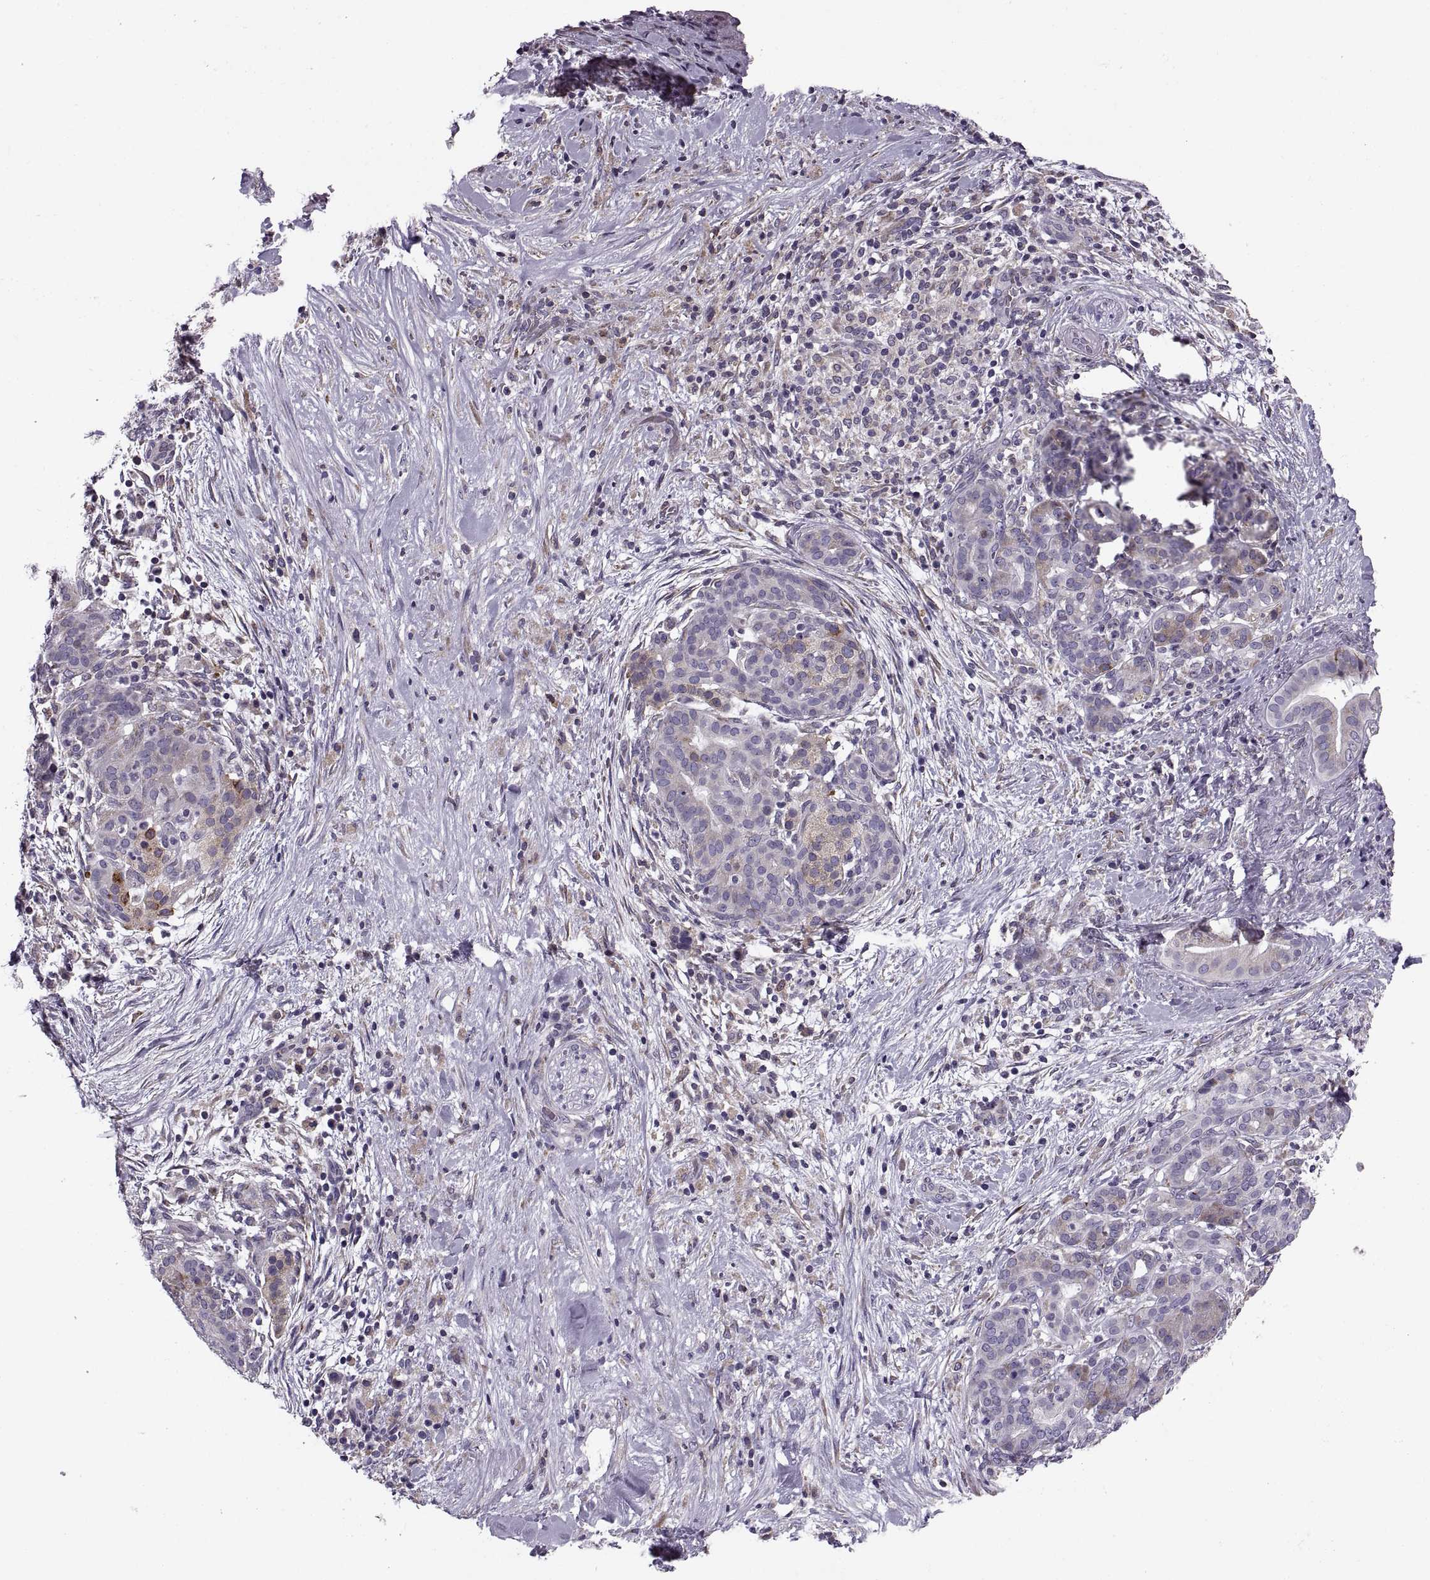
{"staining": {"intensity": "moderate", "quantity": "25%-75%", "location": "cytoplasmic/membranous"}, "tissue": "pancreatic cancer", "cell_type": "Tumor cells", "image_type": "cancer", "snomed": [{"axis": "morphology", "description": "Adenocarcinoma, NOS"}, {"axis": "topography", "description": "Pancreas"}], "caption": "Pancreatic cancer (adenocarcinoma) stained with a protein marker shows moderate staining in tumor cells.", "gene": "LETM2", "patient": {"sex": "male", "age": 44}}